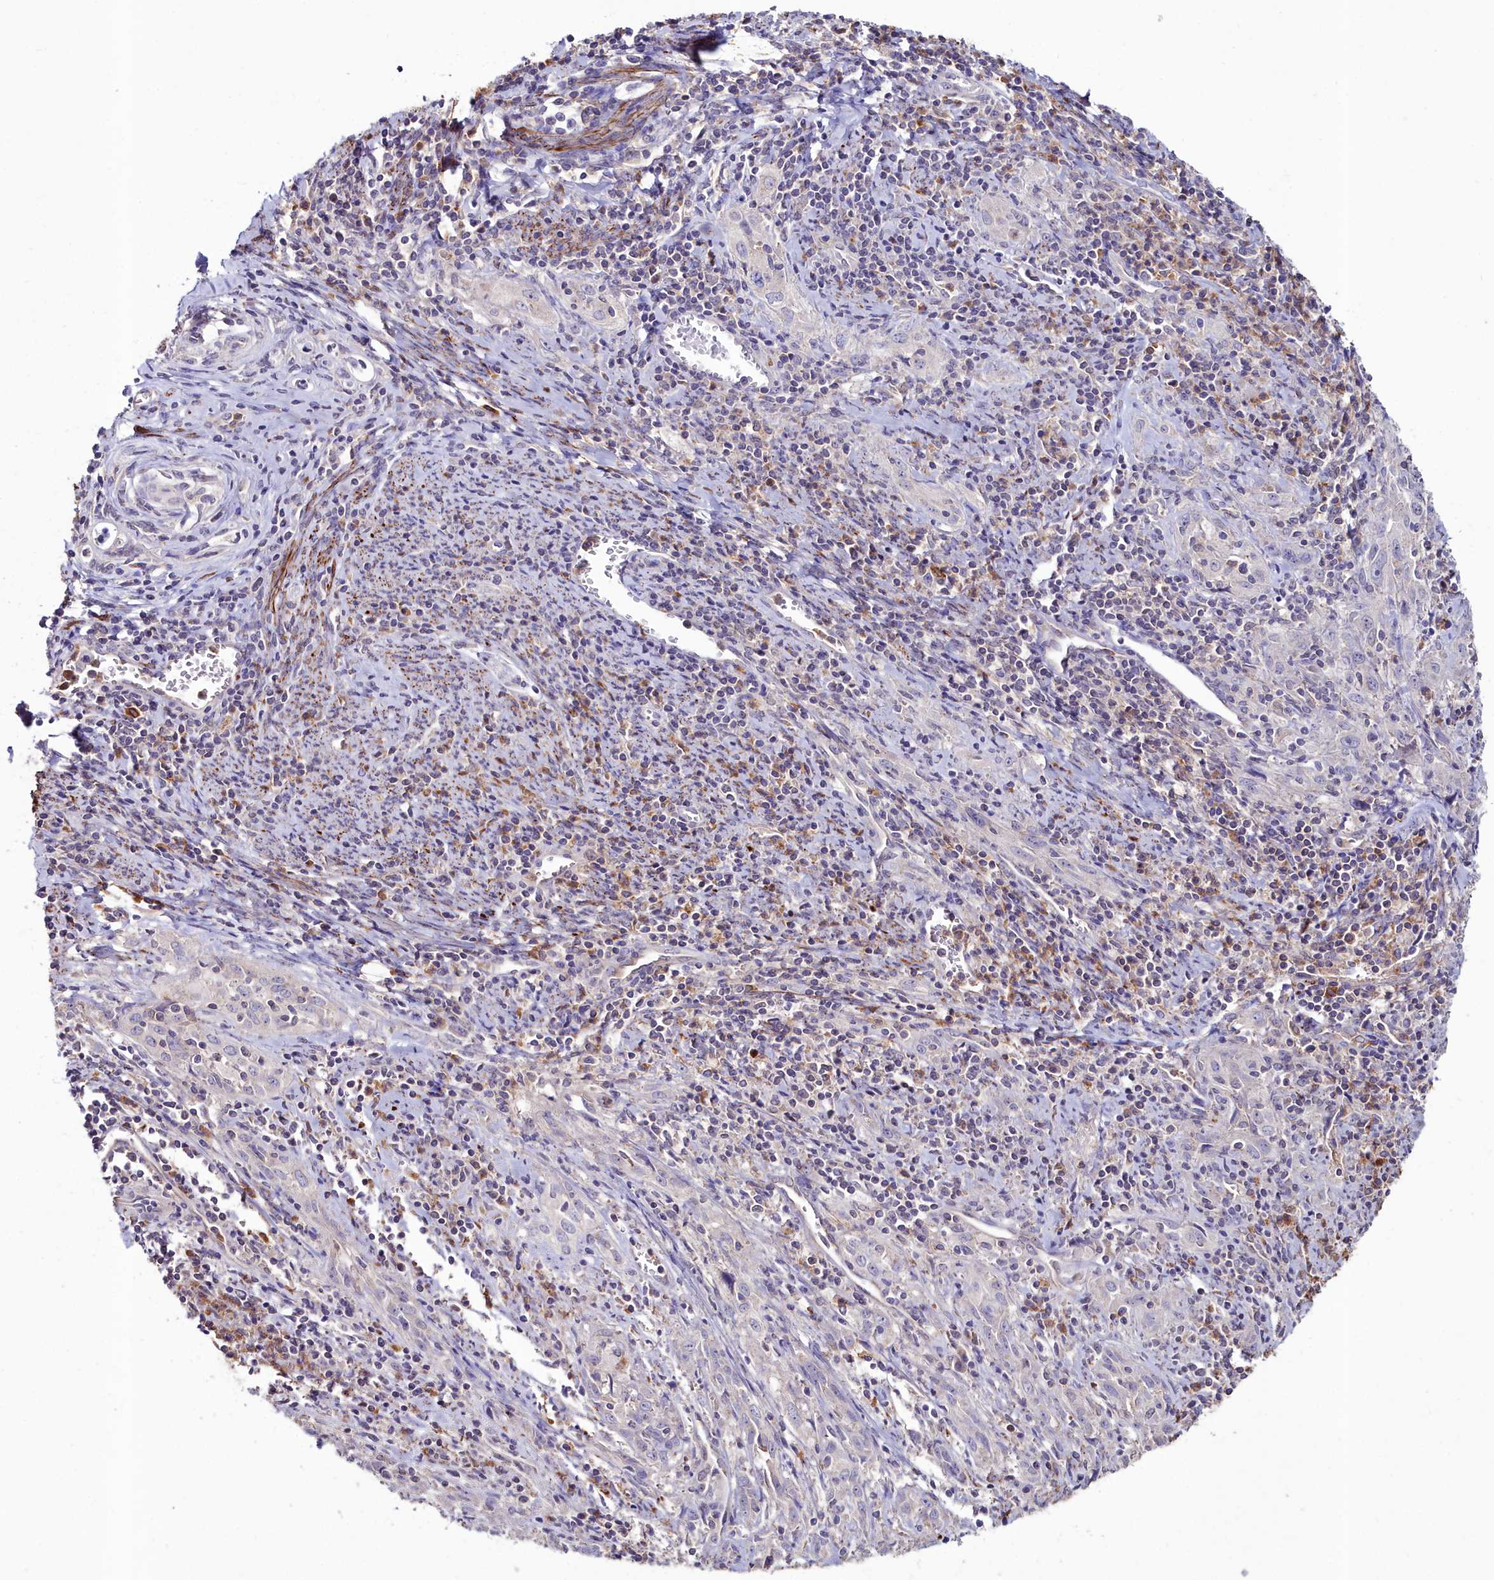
{"staining": {"intensity": "negative", "quantity": "none", "location": "none"}, "tissue": "cervical cancer", "cell_type": "Tumor cells", "image_type": "cancer", "snomed": [{"axis": "morphology", "description": "Squamous cell carcinoma, NOS"}, {"axis": "topography", "description": "Cervix"}], "caption": "Immunohistochemistry of squamous cell carcinoma (cervical) shows no positivity in tumor cells.", "gene": "AMBRA1", "patient": {"sex": "female", "age": 57}}